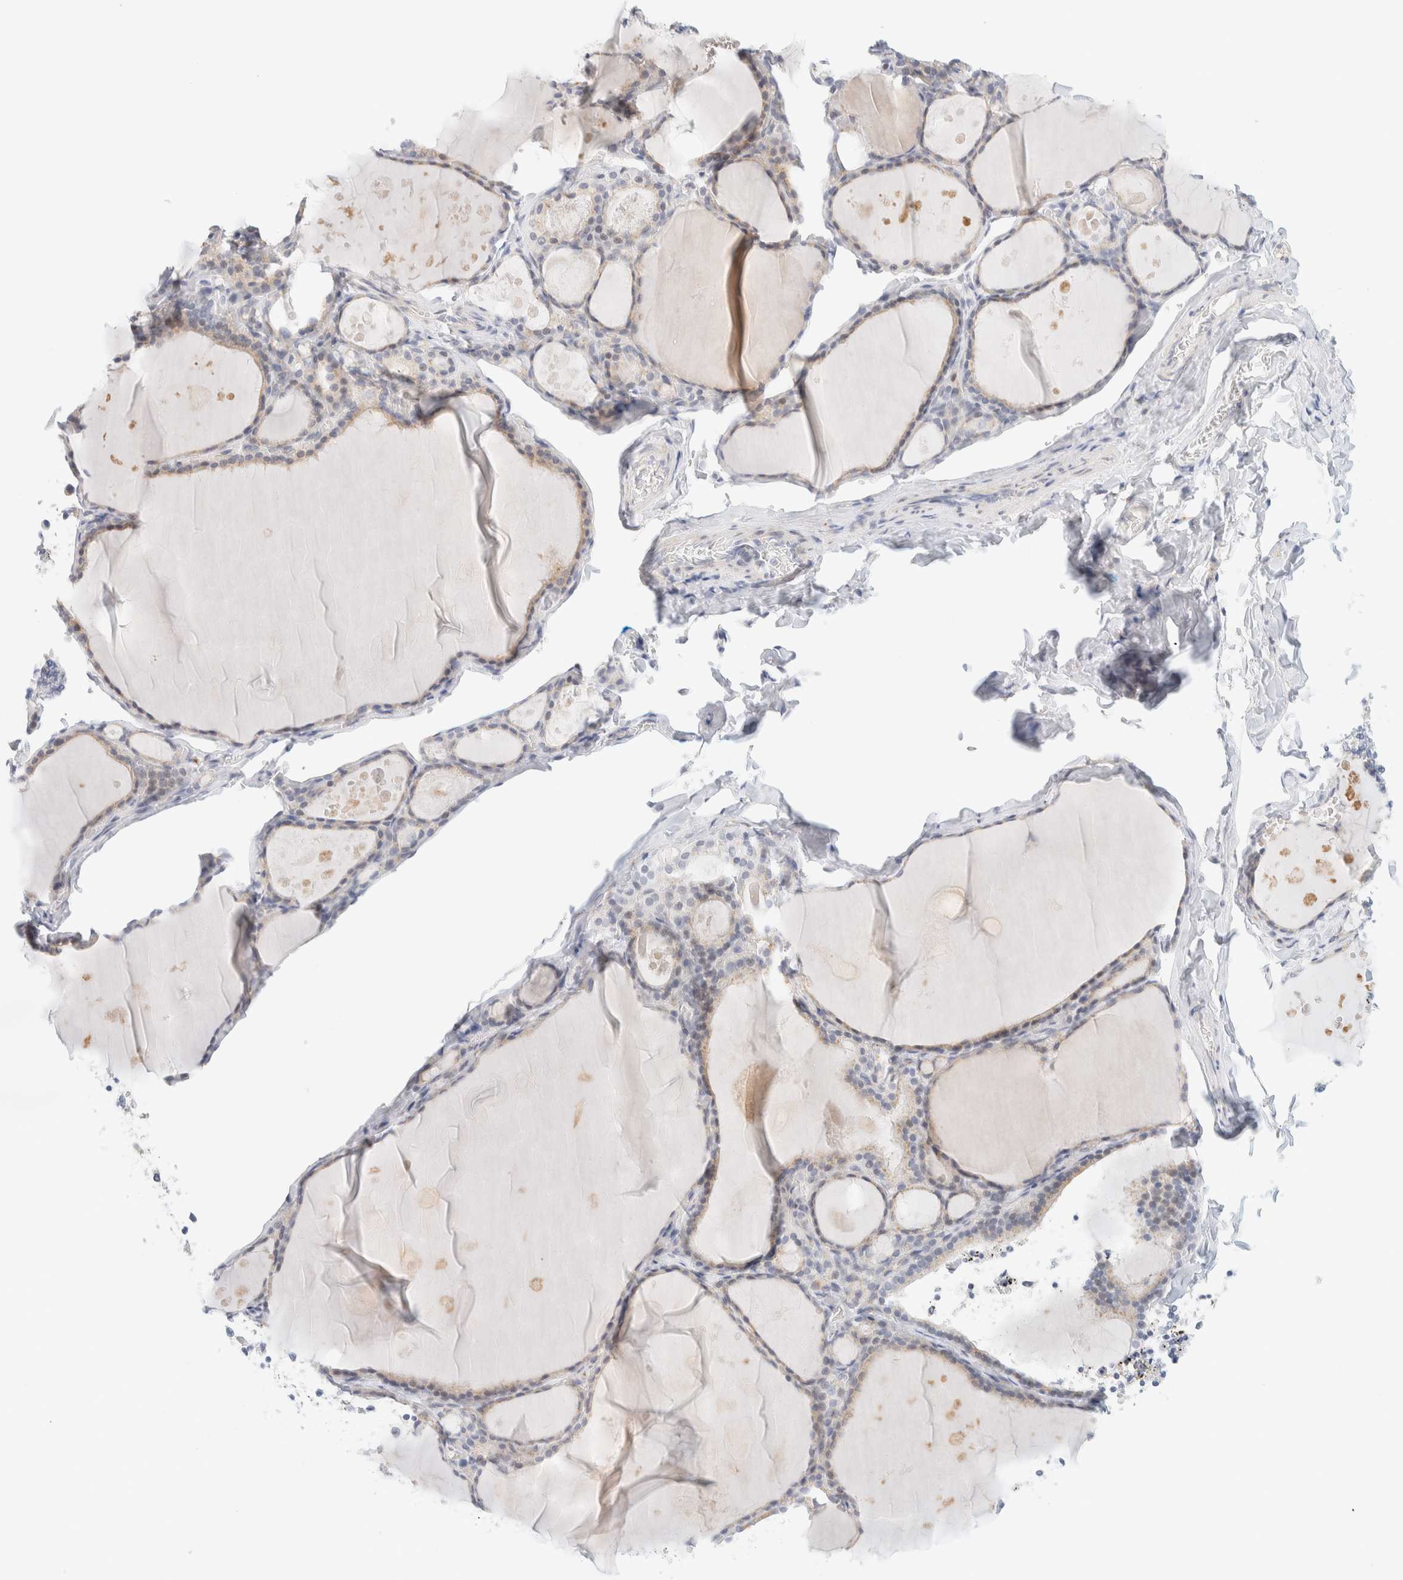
{"staining": {"intensity": "weak", "quantity": "<25%", "location": "cytoplasmic/membranous"}, "tissue": "thyroid gland", "cell_type": "Glandular cells", "image_type": "normal", "snomed": [{"axis": "morphology", "description": "Normal tissue, NOS"}, {"axis": "topography", "description": "Thyroid gland"}], "caption": "A high-resolution image shows immunohistochemistry staining of normal thyroid gland, which shows no significant expression in glandular cells.", "gene": "SPNS3", "patient": {"sex": "male", "age": 56}}